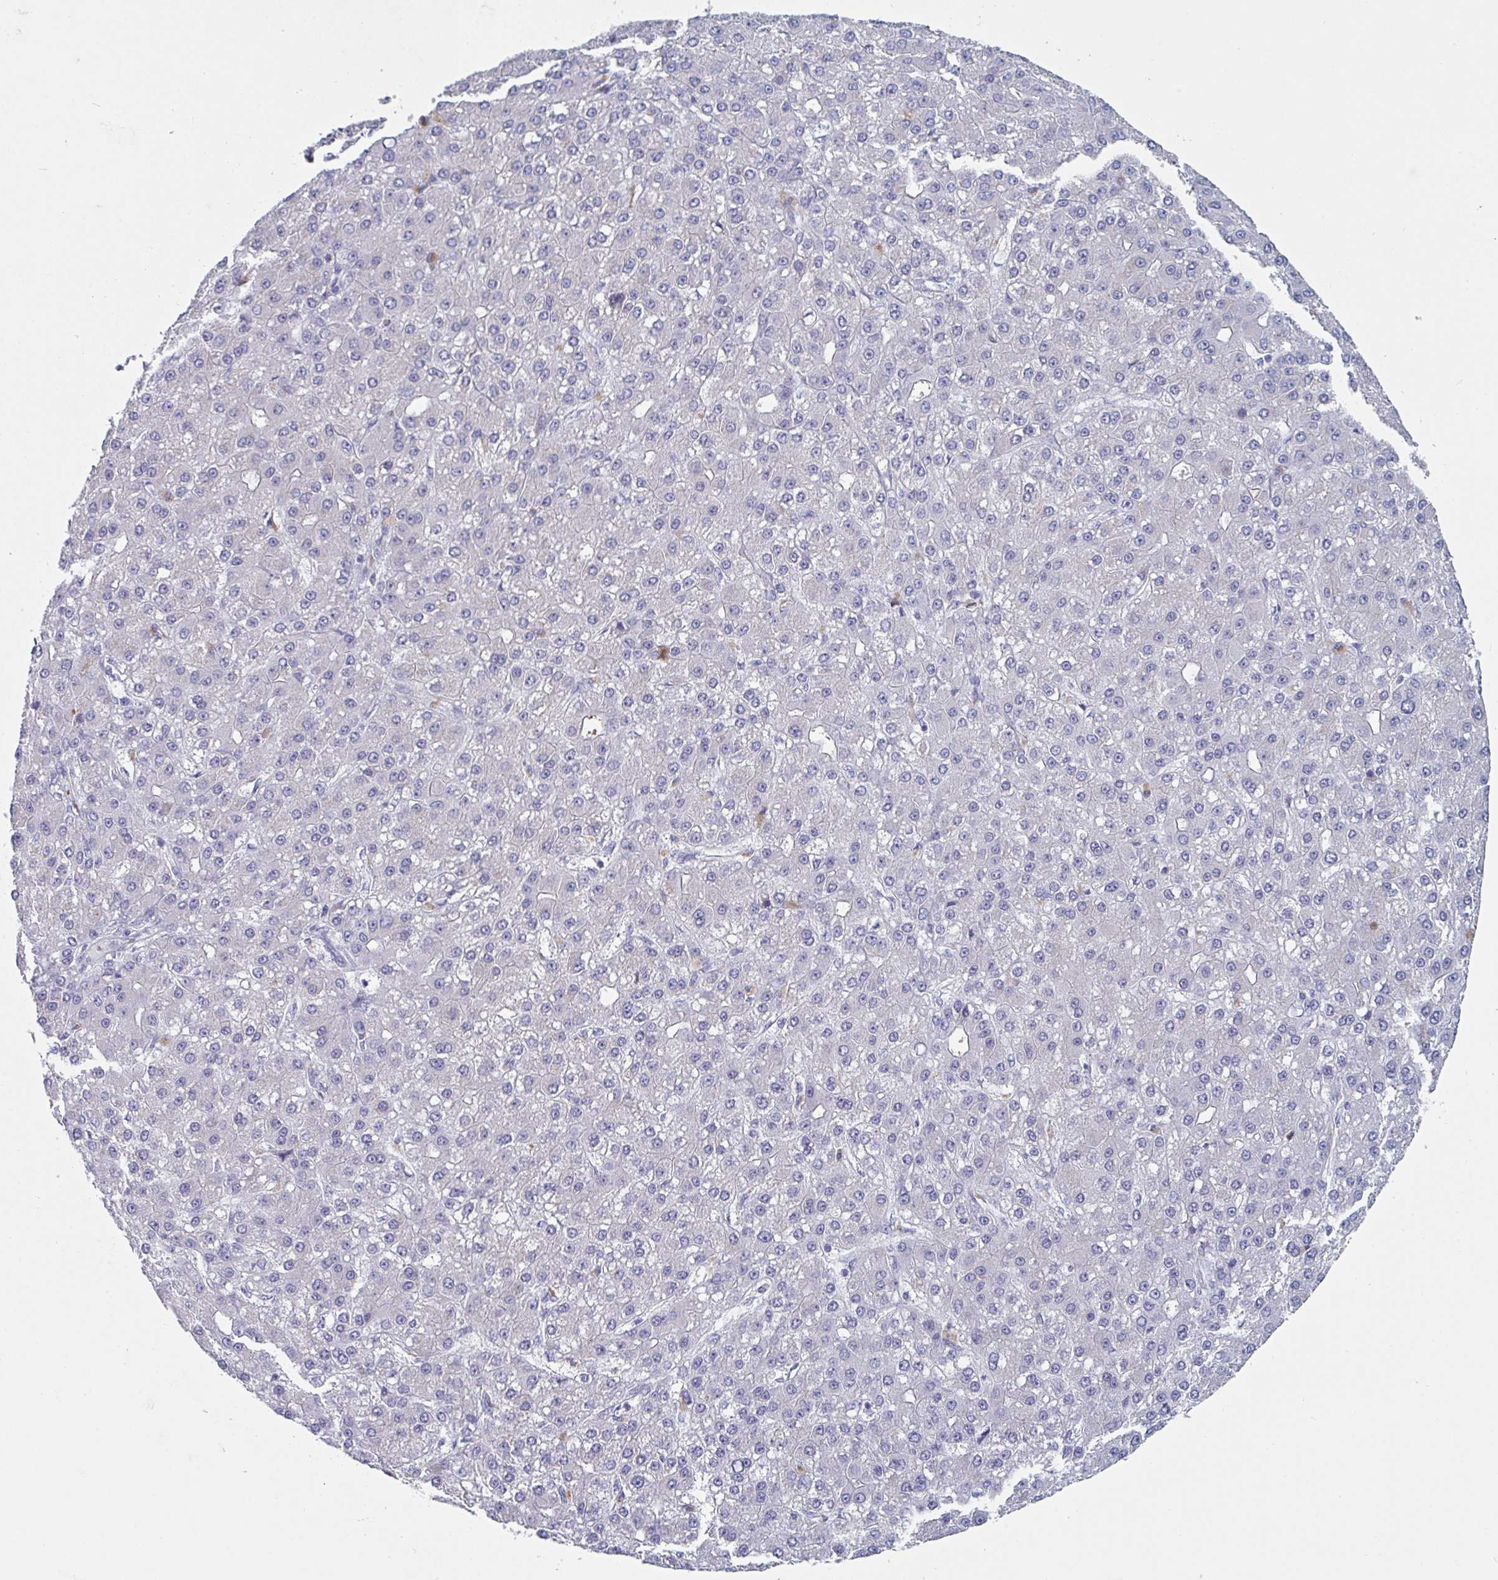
{"staining": {"intensity": "negative", "quantity": "none", "location": "none"}, "tissue": "liver cancer", "cell_type": "Tumor cells", "image_type": "cancer", "snomed": [{"axis": "morphology", "description": "Carcinoma, Hepatocellular, NOS"}, {"axis": "topography", "description": "Liver"}], "caption": "High magnification brightfield microscopy of liver hepatocellular carcinoma stained with DAB (3,3'-diaminobenzidine) (brown) and counterstained with hematoxylin (blue): tumor cells show no significant expression. (Brightfield microscopy of DAB immunohistochemistry at high magnification).", "gene": "NT5C3B", "patient": {"sex": "male", "age": 67}}